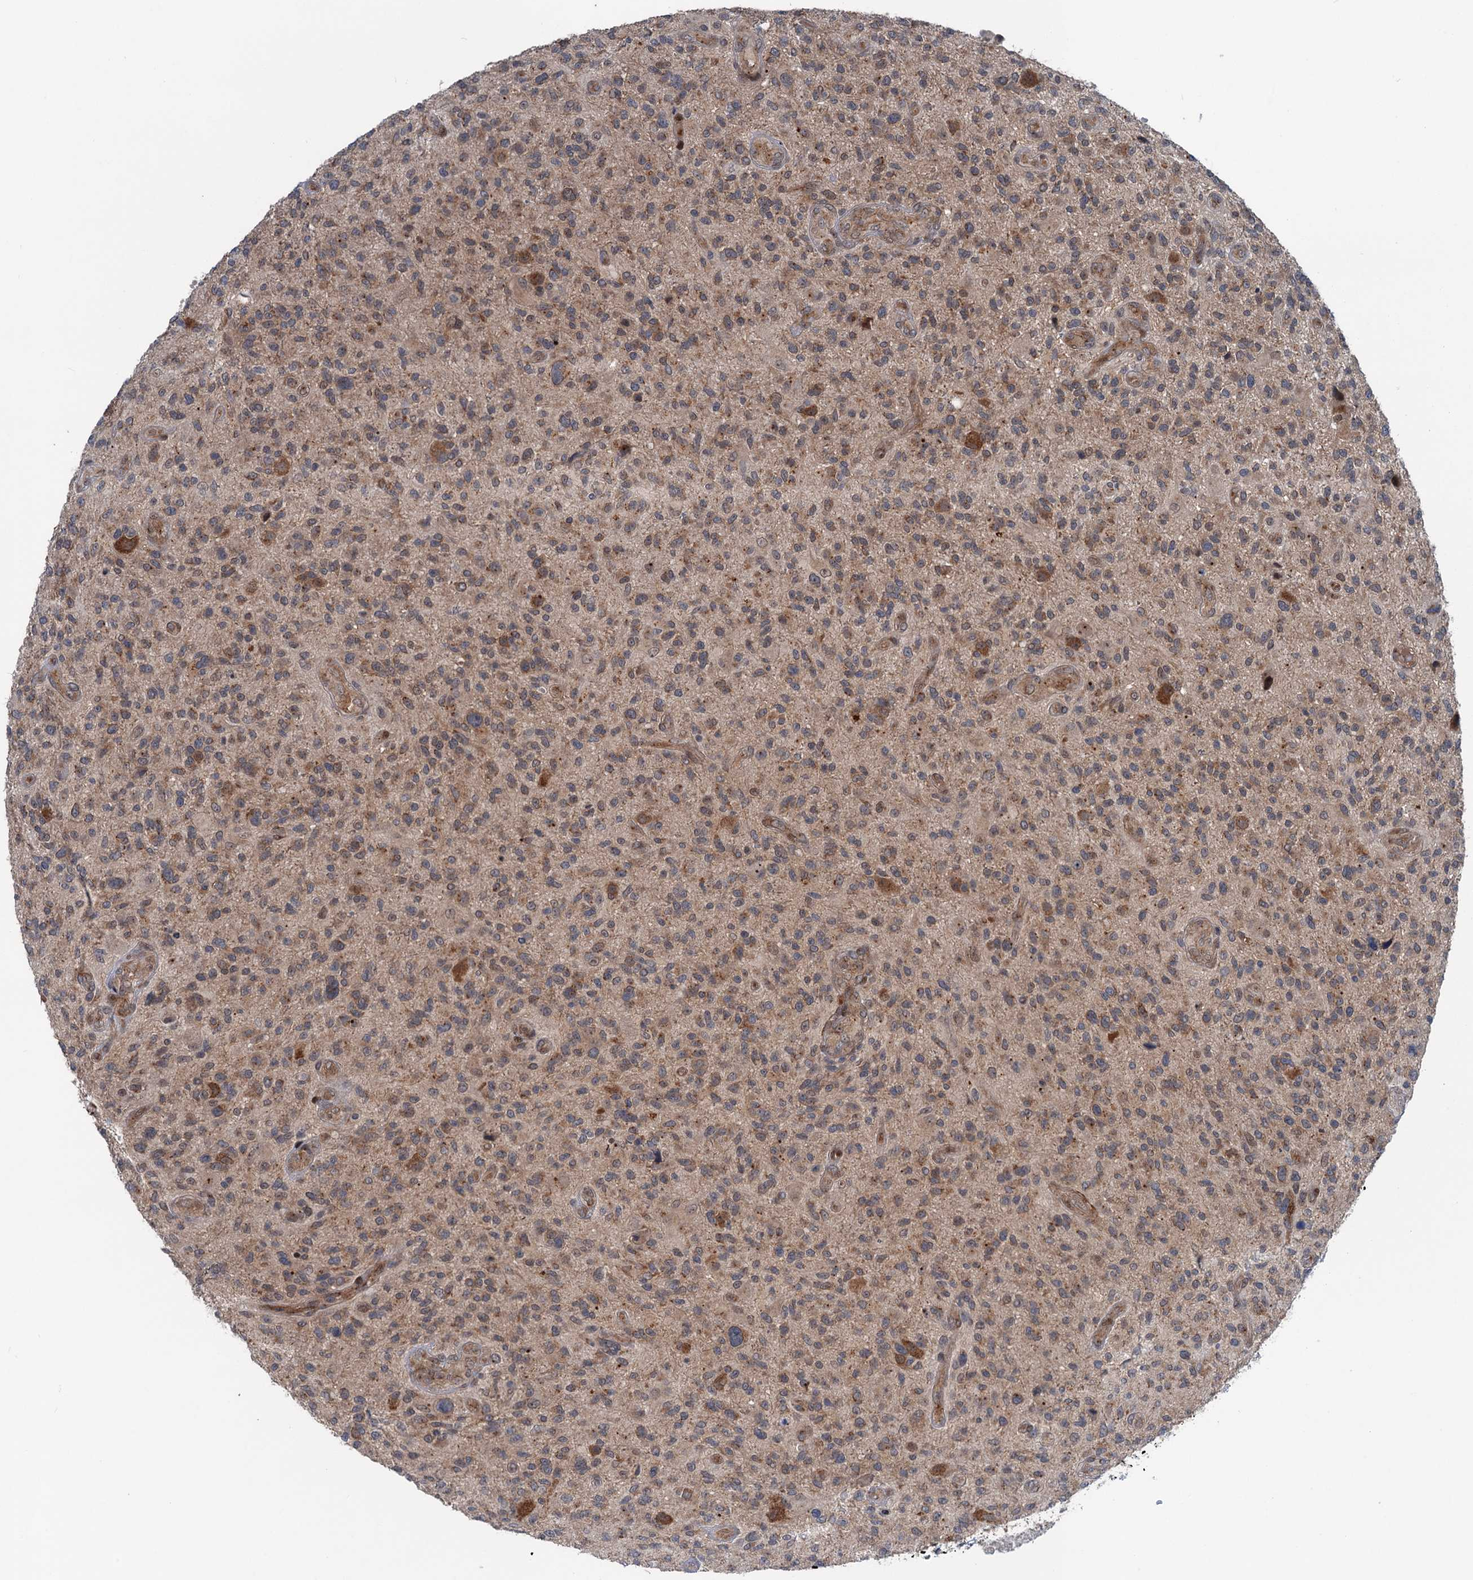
{"staining": {"intensity": "moderate", "quantity": "<25%", "location": "cytoplasmic/membranous"}, "tissue": "glioma", "cell_type": "Tumor cells", "image_type": "cancer", "snomed": [{"axis": "morphology", "description": "Glioma, malignant, High grade"}, {"axis": "topography", "description": "Brain"}], "caption": "Malignant high-grade glioma stained for a protein (brown) displays moderate cytoplasmic/membranous positive expression in about <25% of tumor cells.", "gene": "DYNC2I2", "patient": {"sex": "male", "age": 47}}